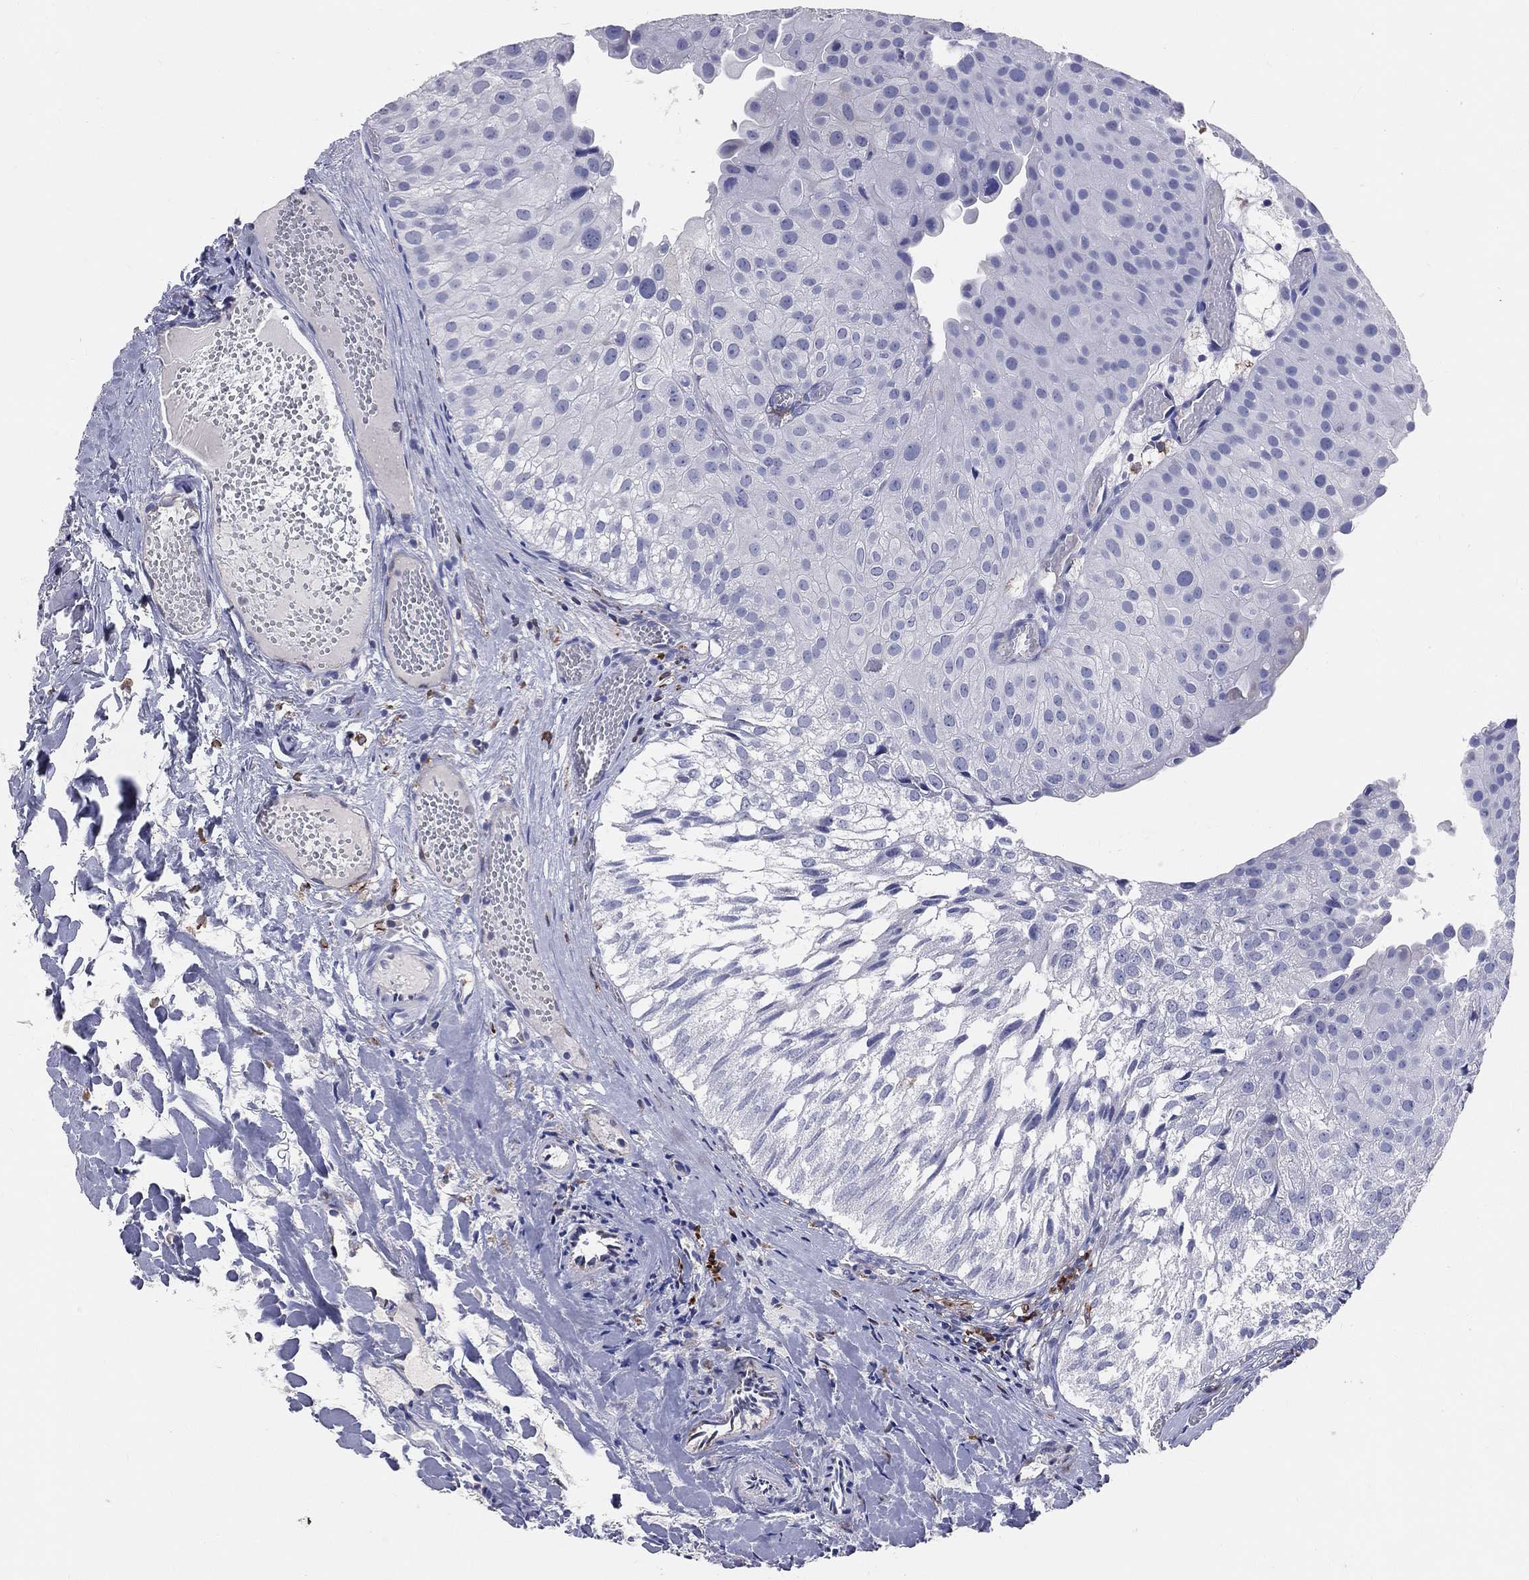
{"staining": {"intensity": "negative", "quantity": "none", "location": "none"}, "tissue": "urothelial cancer", "cell_type": "Tumor cells", "image_type": "cancer", "snomed": [{"axis": "morphology", "description": "Urothelial carcinoma, Low grade"}, {"axis": "topography", "description": "Urinary bladder"}], "caption": "DAB immunohistochemical staining of human urothelial cancer demonstrates no significant expression in tumor cells. (DAB immunohistochemistry (IHC), high magnification).", "gene": "CD74", "patient": {"sex": "female", "age": 78}}